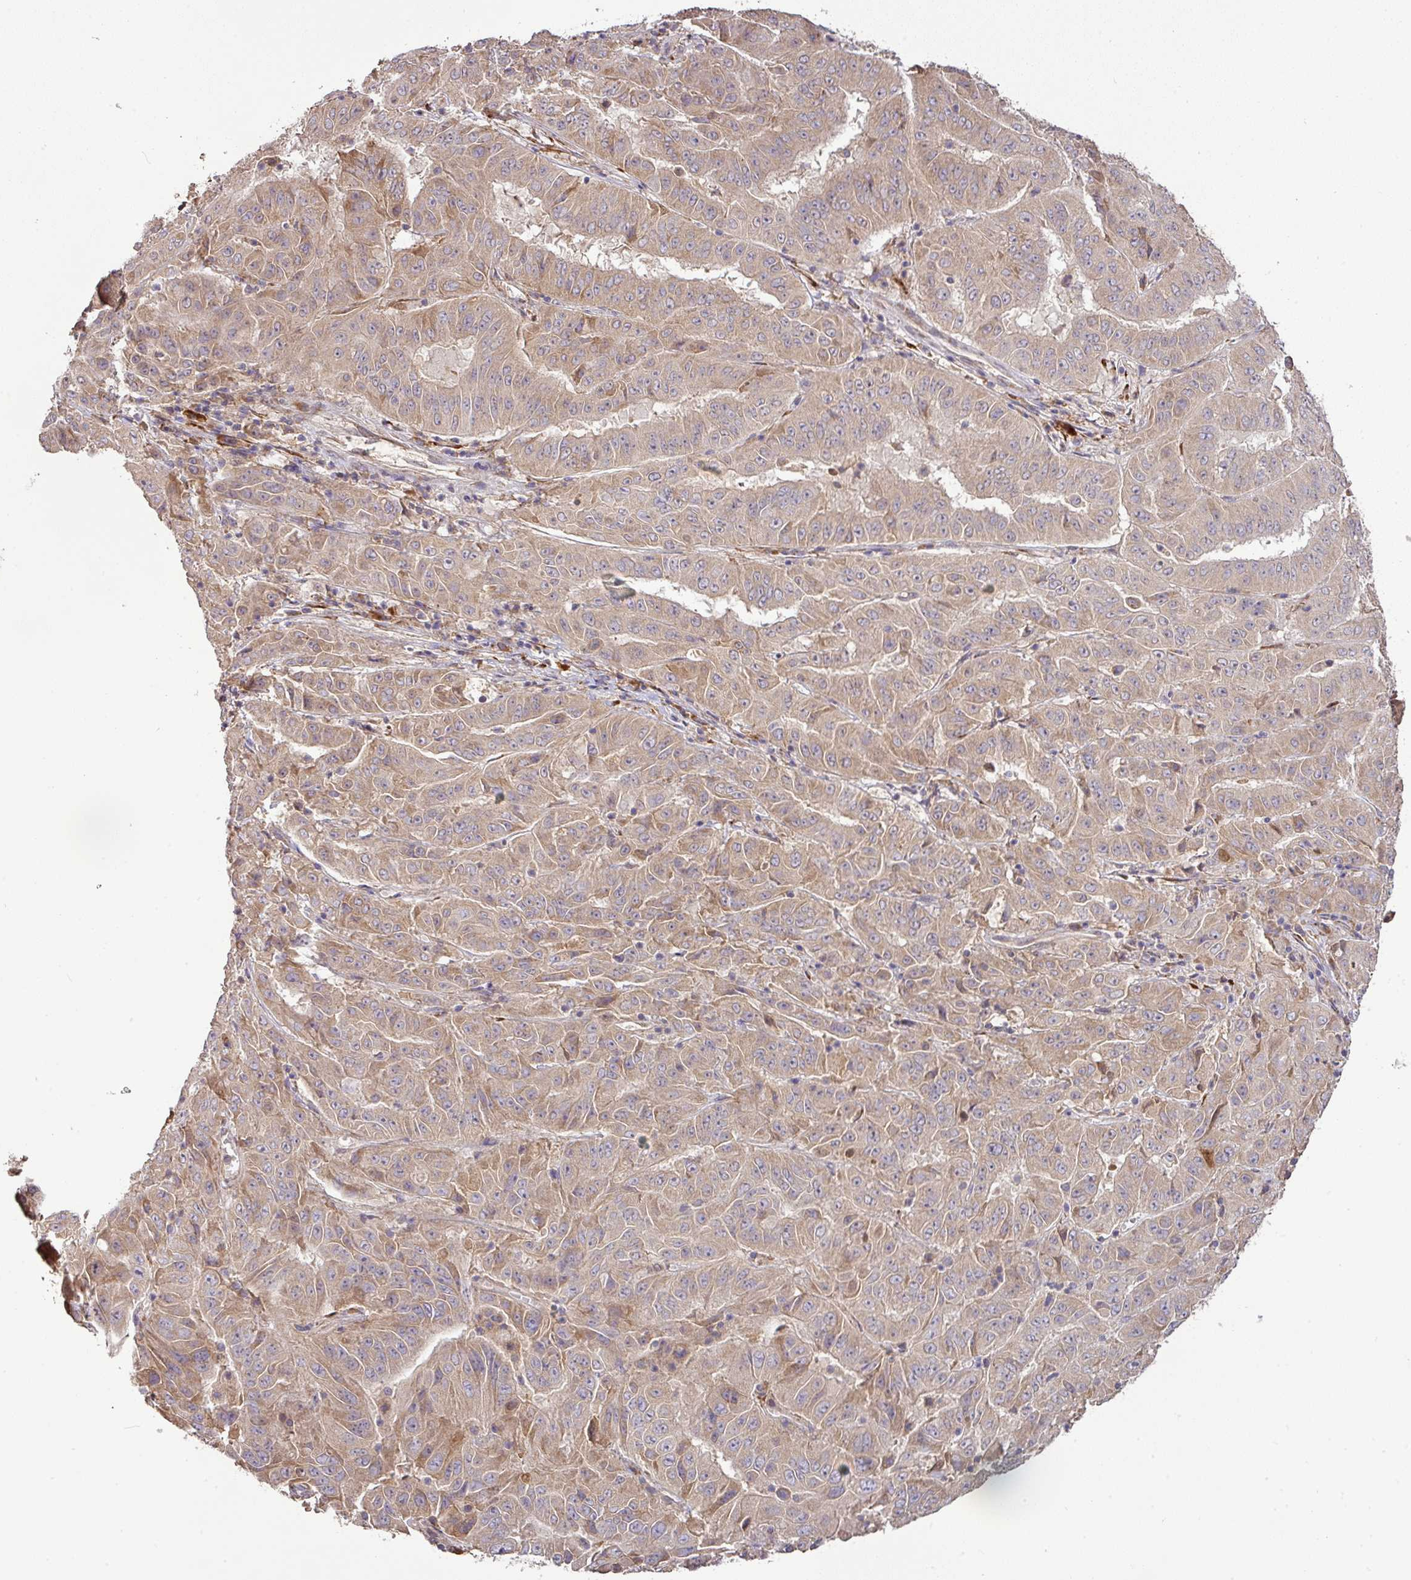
{"staining": {"intensity": "weak", "quantity": ">75%", "location": "cytoplasmic/membranous"}, "tissue": "pancreatic cancer", "cell_type": "Tumor cells", "image_type": "cancer", "snomed": [{"axis": "morphology", "description": "Adenocarcinoma, NOS"}, {"axis": "topography", "description": "Pancreas"}], "caption": "Immunohistochemical staining of pancreatic adenocarcinoma demonstrates low levels of weak cytoplasmic/membranous staining in about >75% of tumor cells.", "gene": "GALP", "patient": {"sex": "male", "age": 63}}